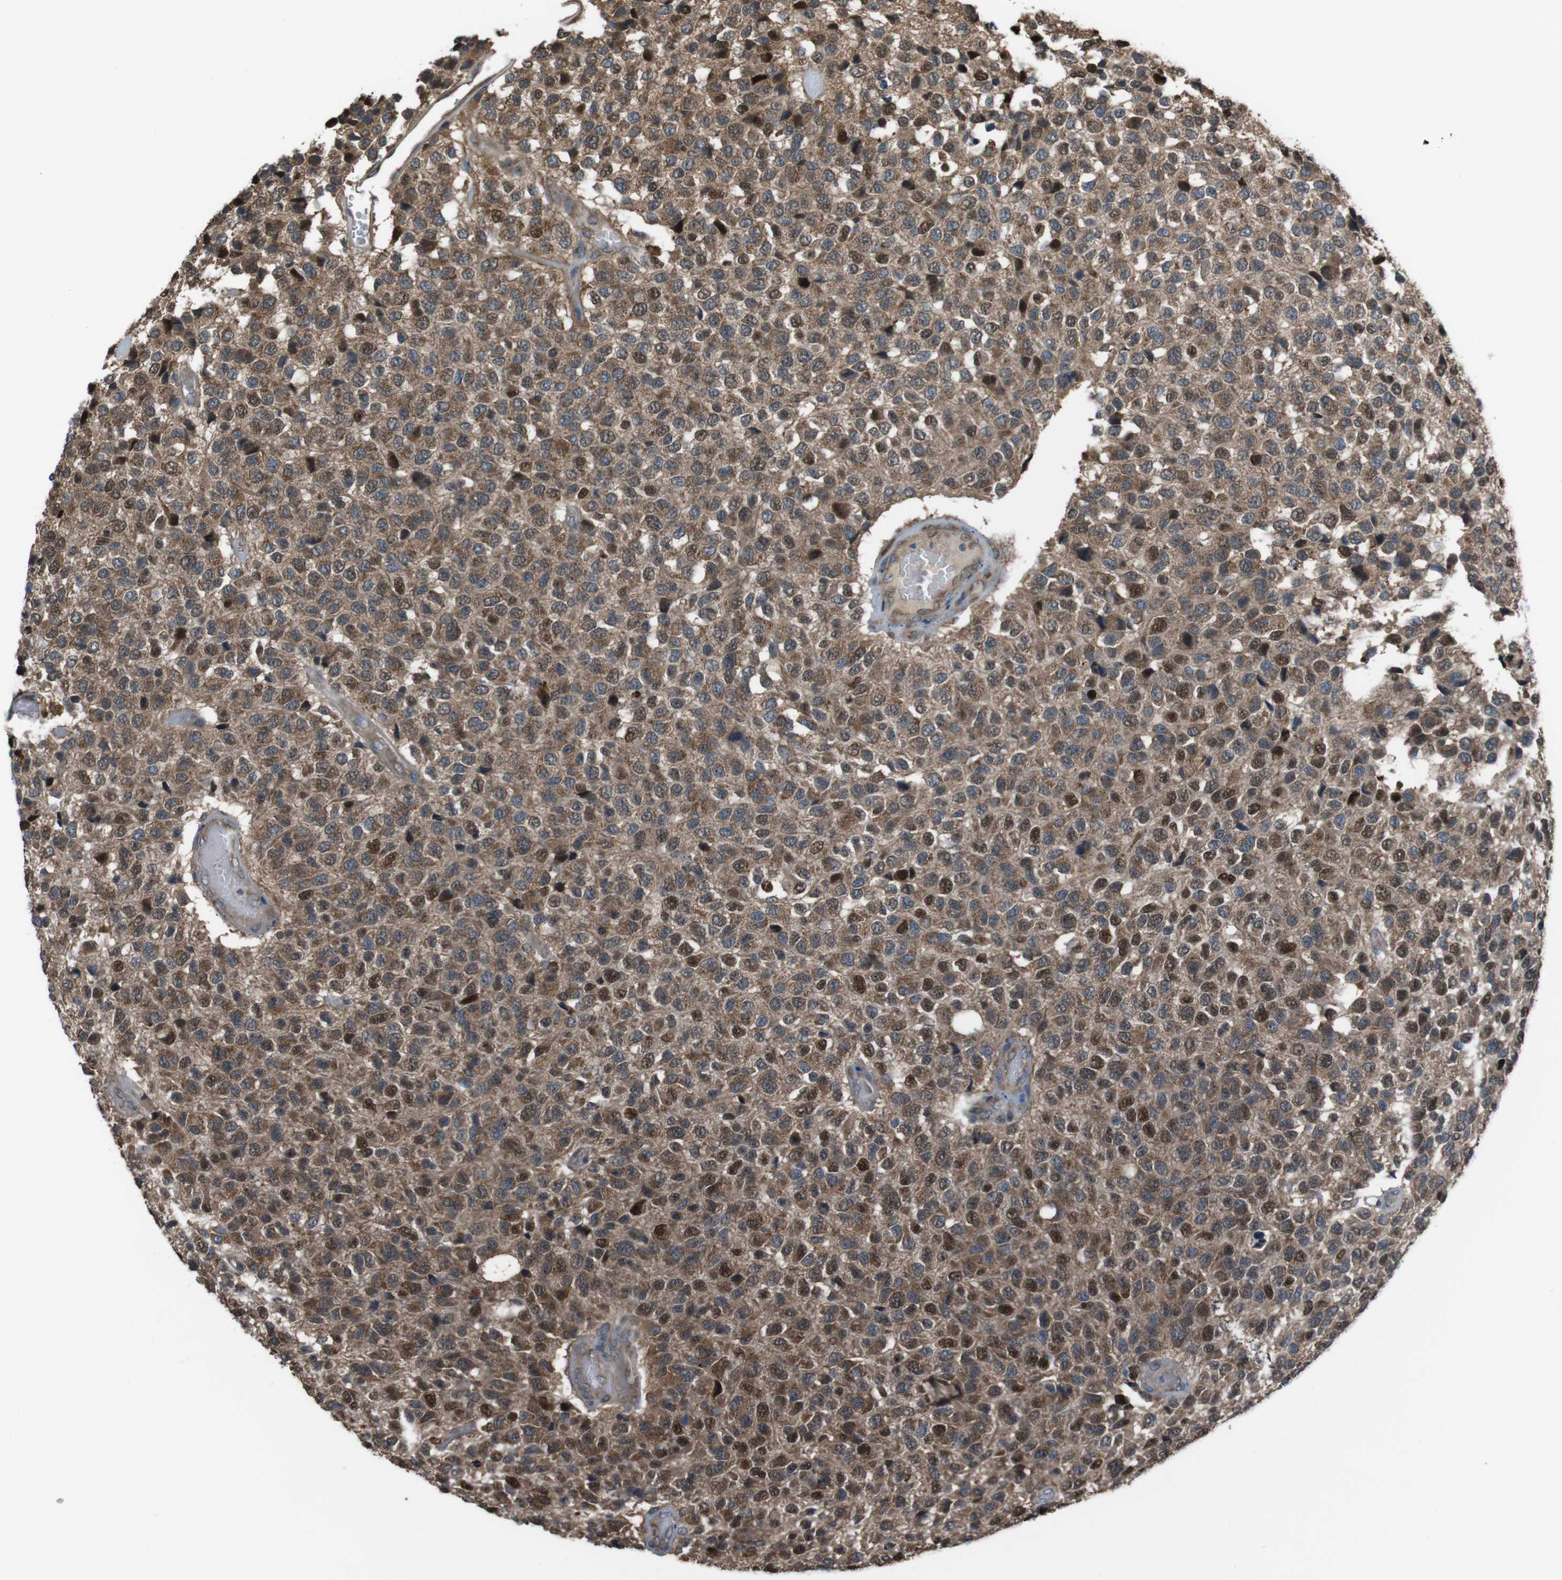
{"staining": {"intensity": "moderate", "quantity": ">75%", "location": "cytoplasmic/membranous,nuclear"}, "tissue": "glioma", "cell_type": "Tumor cells", "image_type": "cancer", "snomed": [{"axis": "morphology", "description": "Glioma, malignant, High grade"}, {"axis": "topography", "description": "pancreas cauda"}], "caption": "Immunohistochemical staining of human malignant glioma (high-grade) shows medium levels of moderate cytoplasmic/membranous and nuclear staining in about >75% of tumor cells.", "gene": "SSR3", "patient": {"sex": "male", "age": 60}}